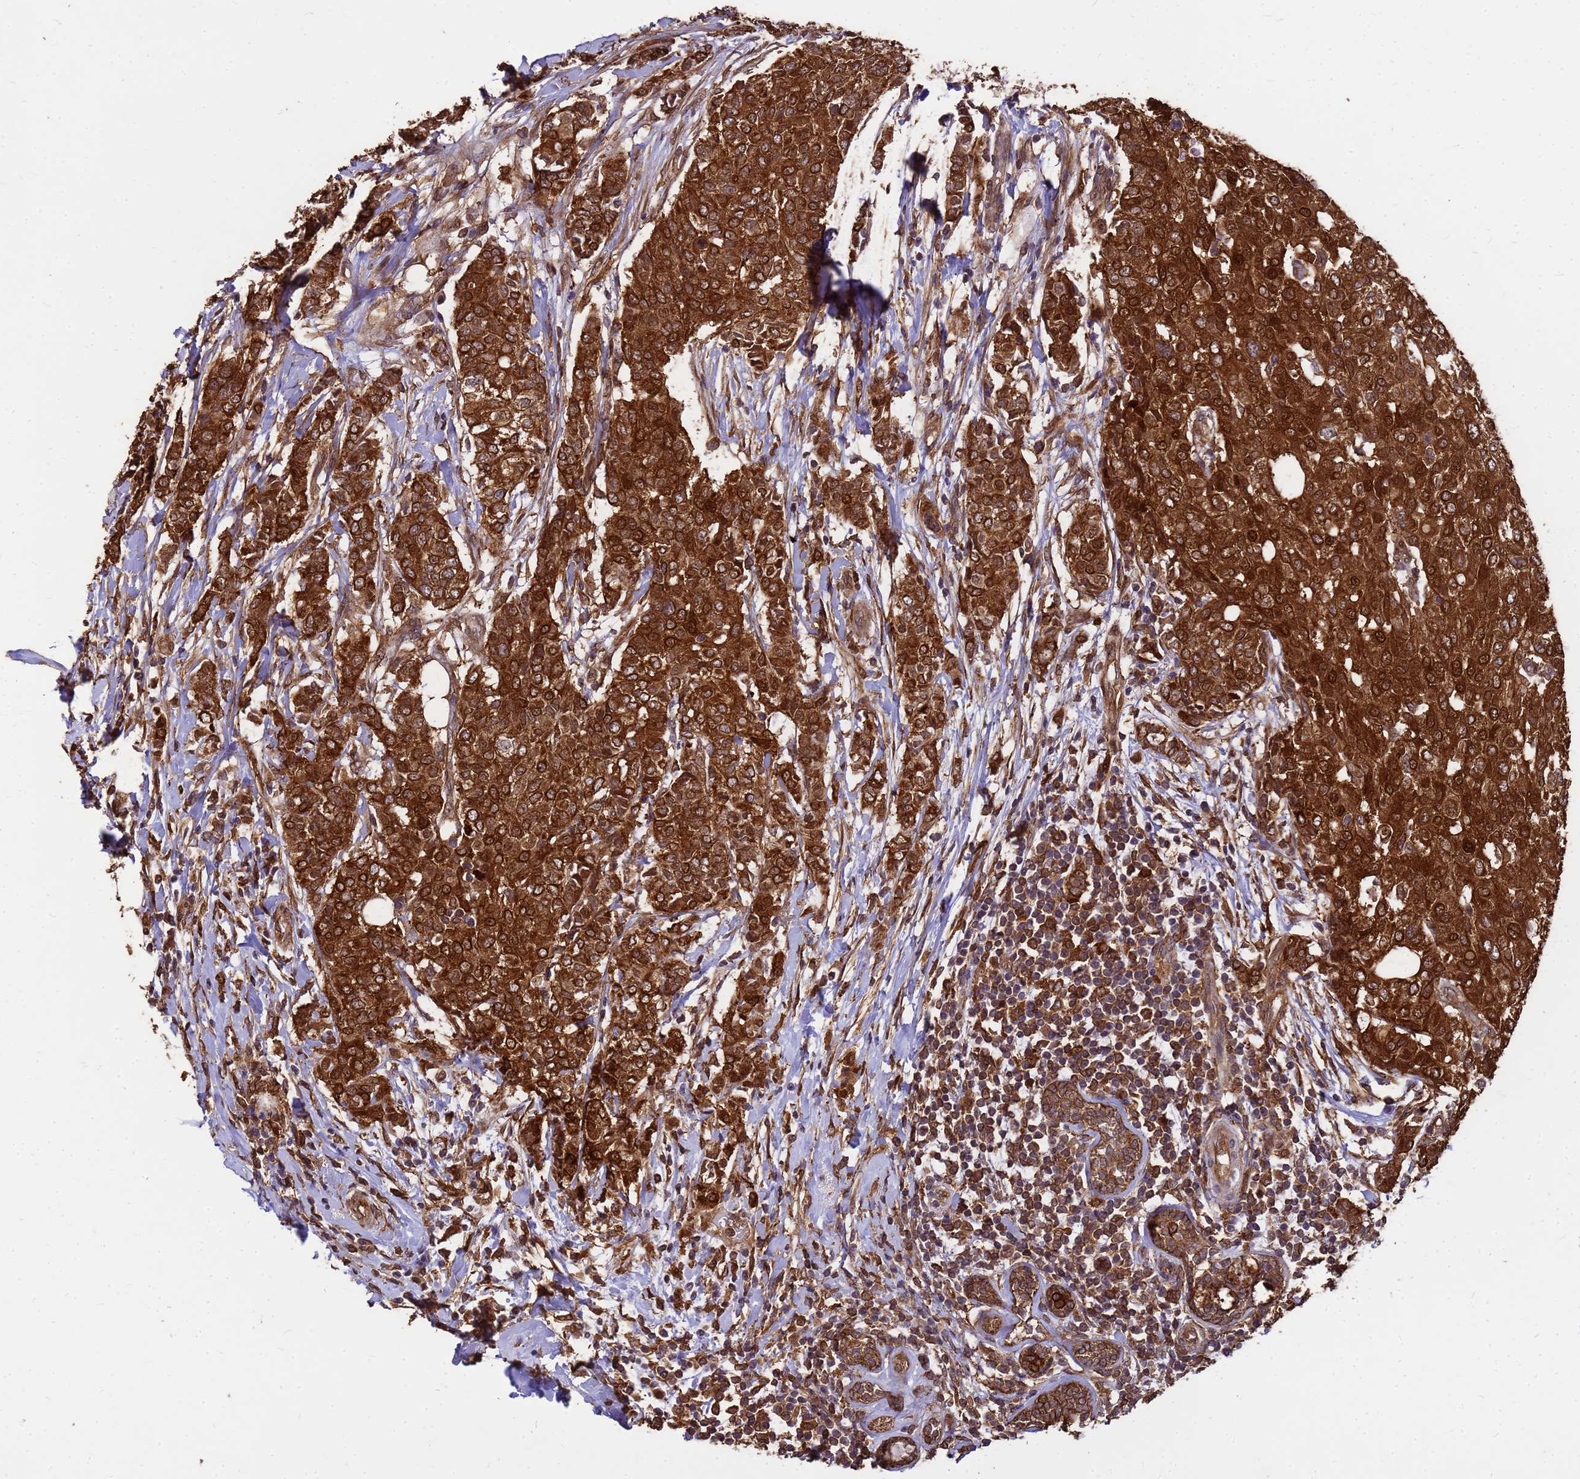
{"staining": {"intensity": "strong", "quantity": ">75%", "location": "cytoplasmic/membranous,nuclear"}, "tissue": "breast cancer", "cell_type": "Tumor cells", "image_type": "cancer", "snomed": [{"axis": "morphology", "description": "Lobular carcinoma"}, {"axis": "topography", "description": "Breast"}], "caption": "Immunohistochemical staining of breast cancer reveals strong cytoplasmic/membranous and nuclear protein expression in approximately >75% of tumor cells.", "gene": "ZNF618", "patient": {"sex": "female", "age": 51}}